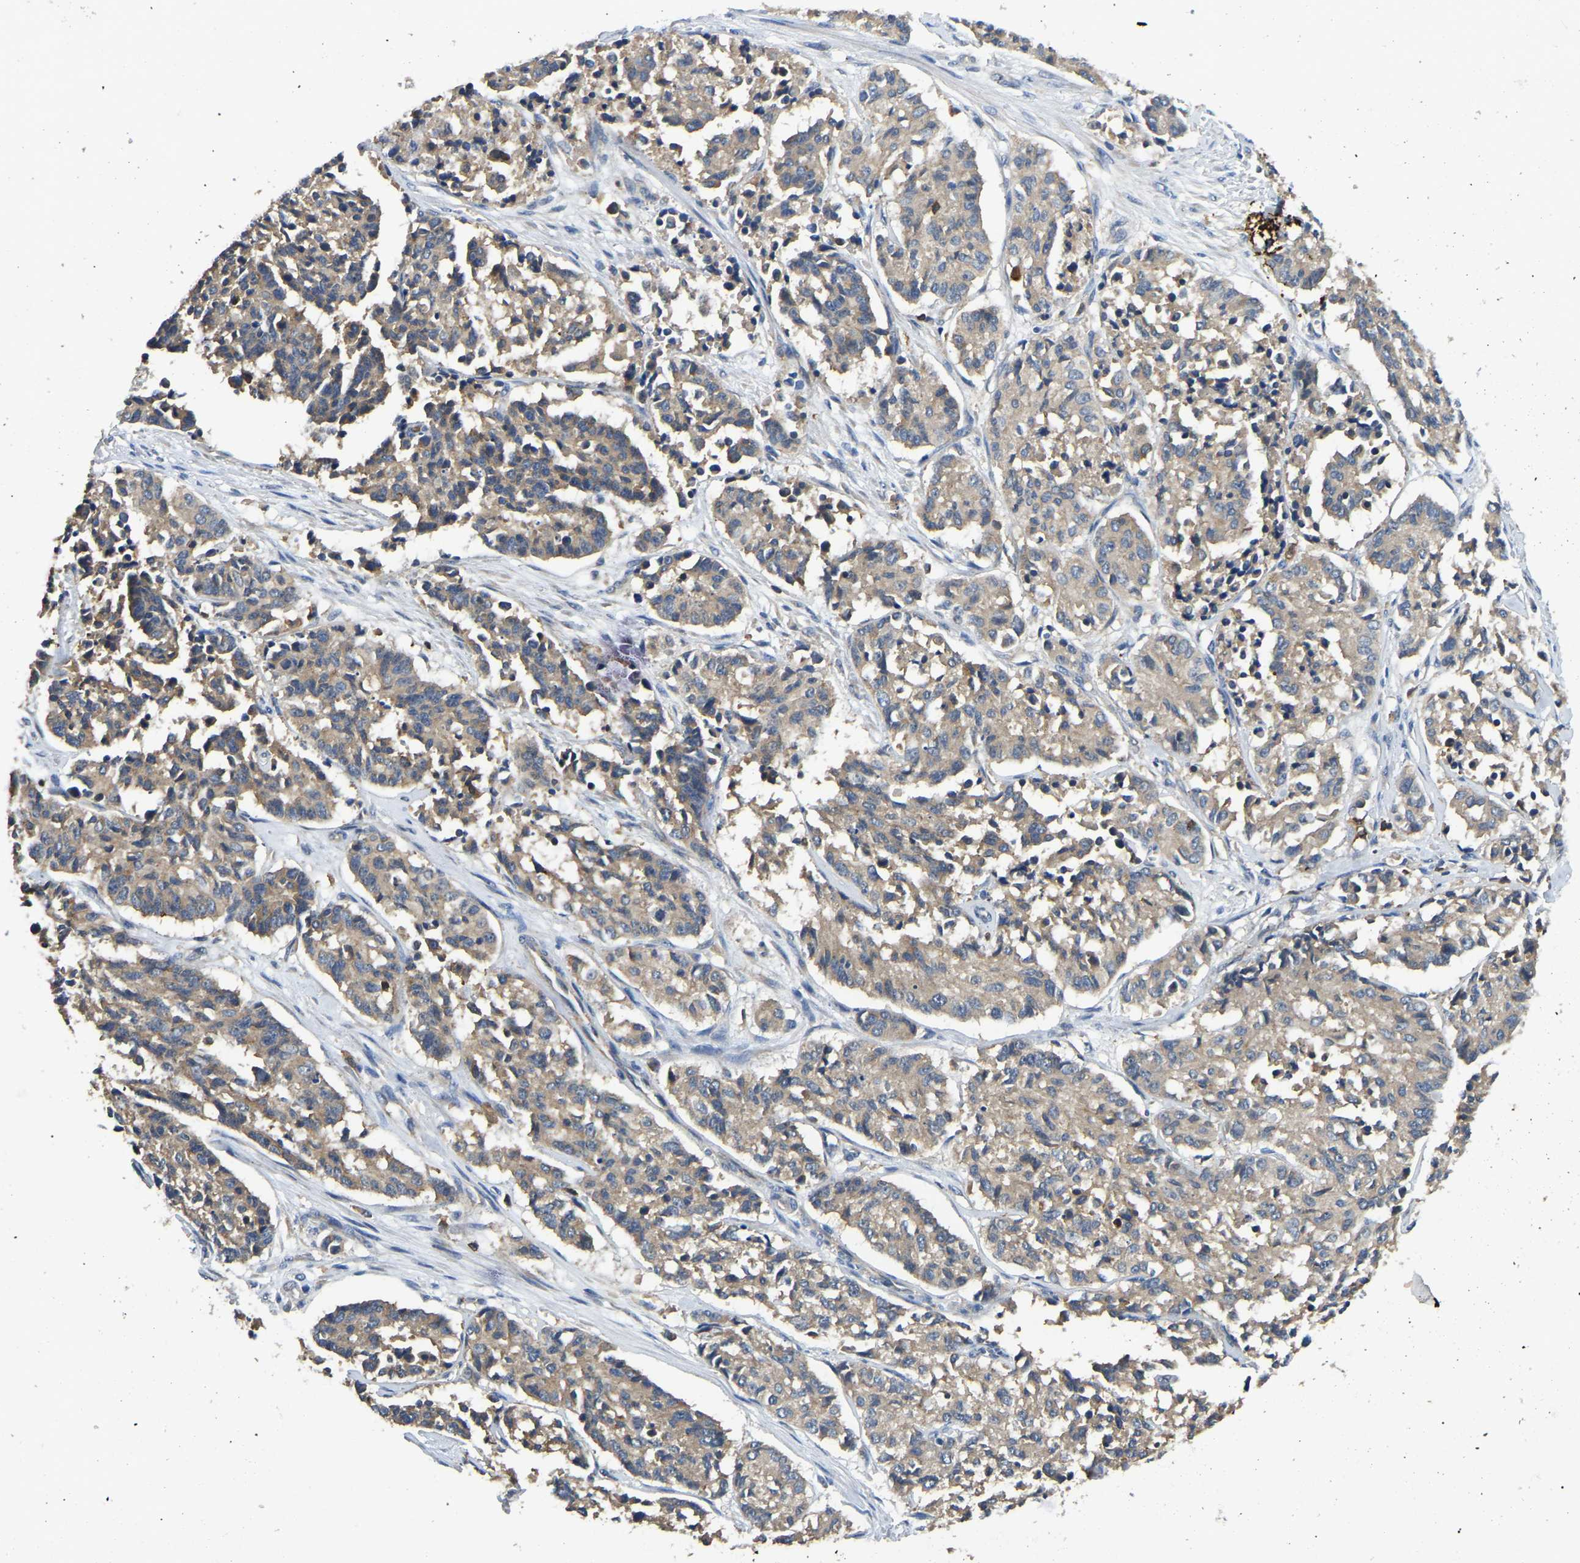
{"staining": {"intensity": "negative", "quantity": "none", "location": "none"}, "tissue": "cervical cancer", "cell_type": "Tumor cells", "image_type": "cancer", "snomed": [{"axis": "morphology", "description": "Squamous cell carcinoma, NOS"}, {"axis": "topography", "description": "Cervix"}], "caption": "Squamous cell carcinoma (cervical) was stained to show a protein in brown. There is no significant positivity in tumor cells.", "gene": "SMPD2", "patient": {"sex": "female", "age": 35}}